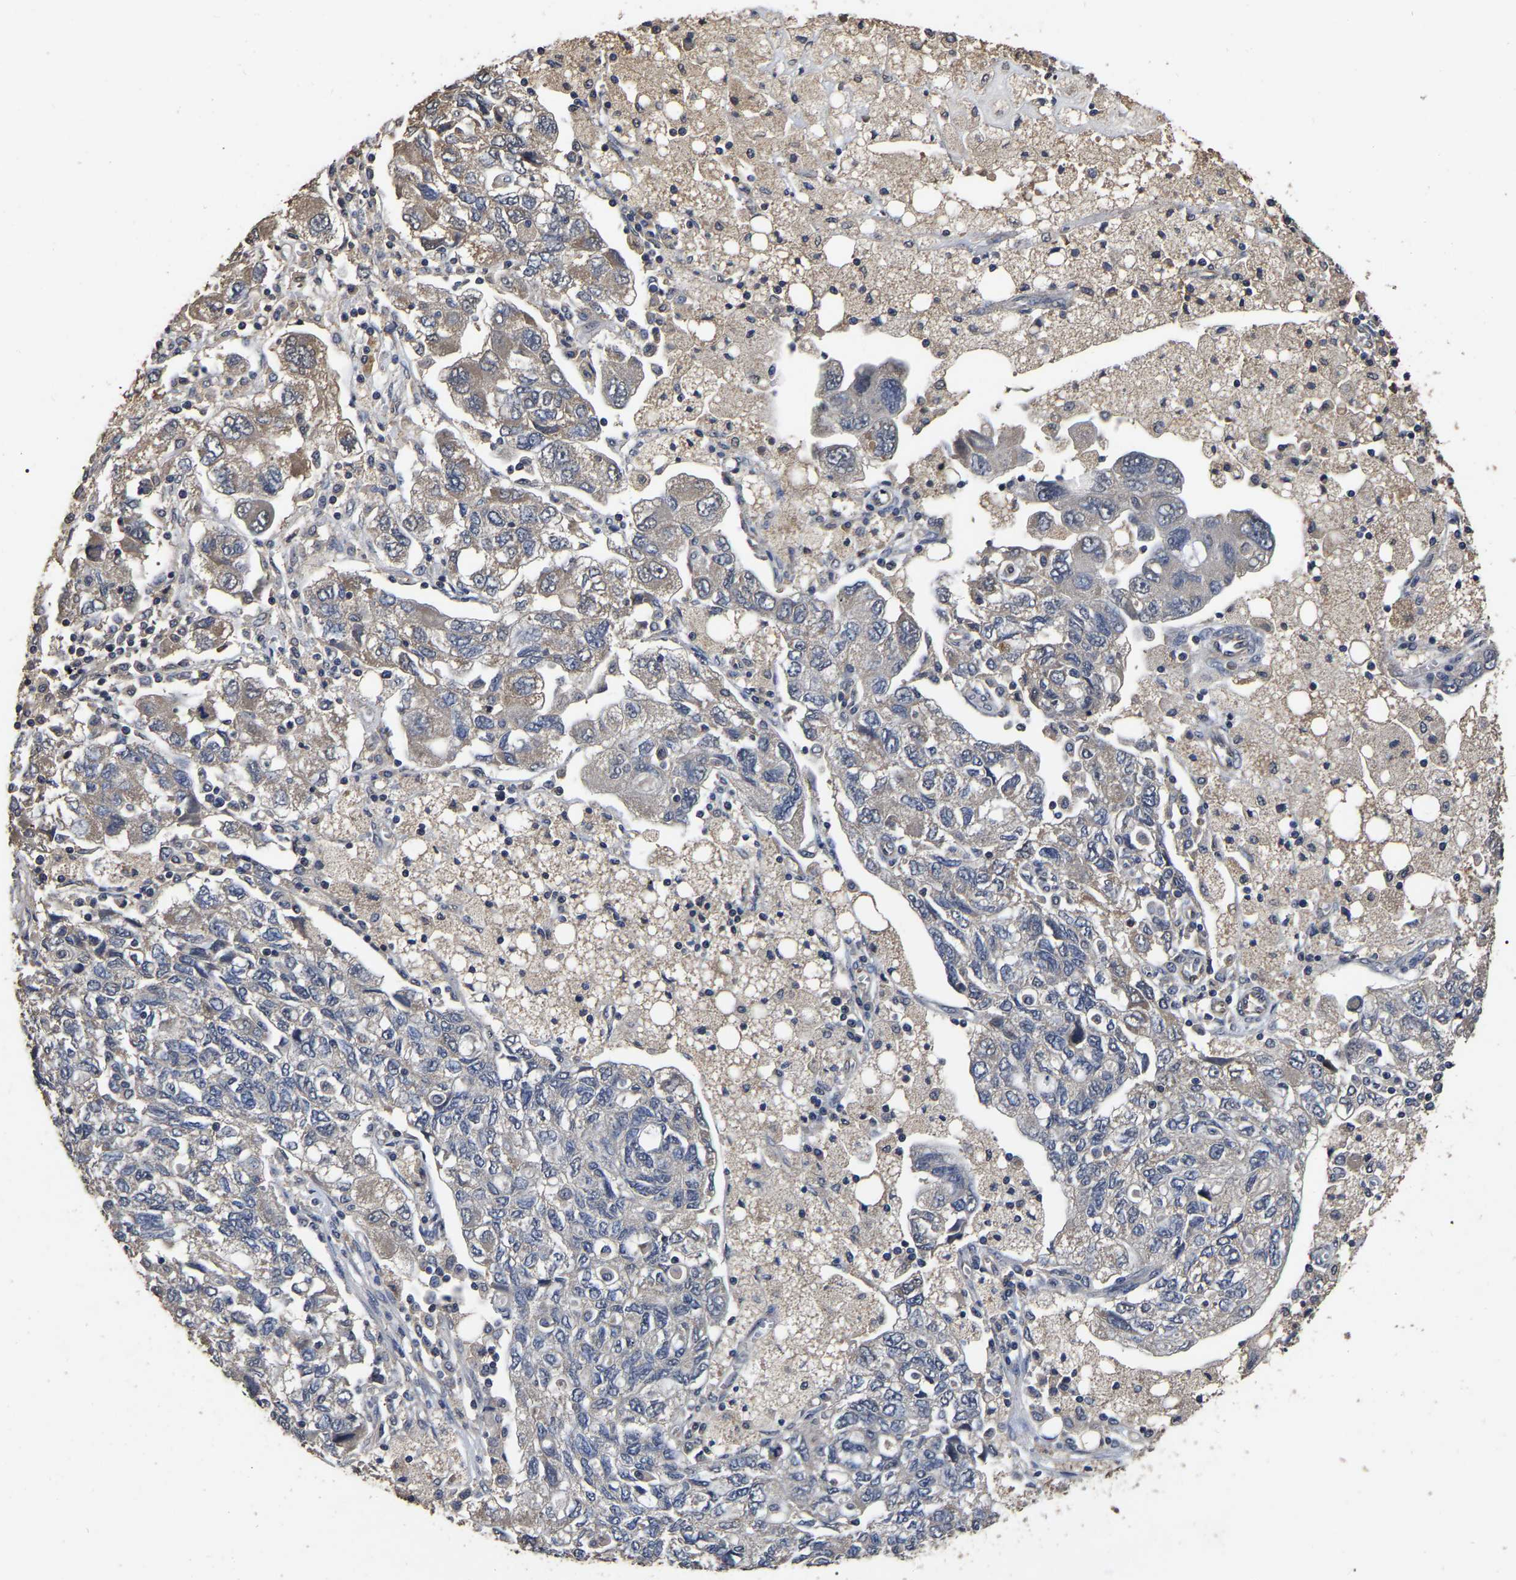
{"staining": {"intensity": "weak", "quantity": "<25%", "location": "cytoplasmic/membranous"}, "tissue": "ovarian cancer", "cell_type": "Tumor cells", "image_type": "cancer", "snomed": [{"axis": "morphology", "description": "Carcinoma, NOS"}, {"axis": "morphology", "description": "Cystadenocarcinoma, serous, NOS"}, {"axis": "topography", "description": "Ovary"}], "caption": "Ovarian cancer stained for a protein using immunohistochemistry exhibits no staining tumor cells.", "gene": "STK32C", "patient": {"sex": "female", "age": 69}}